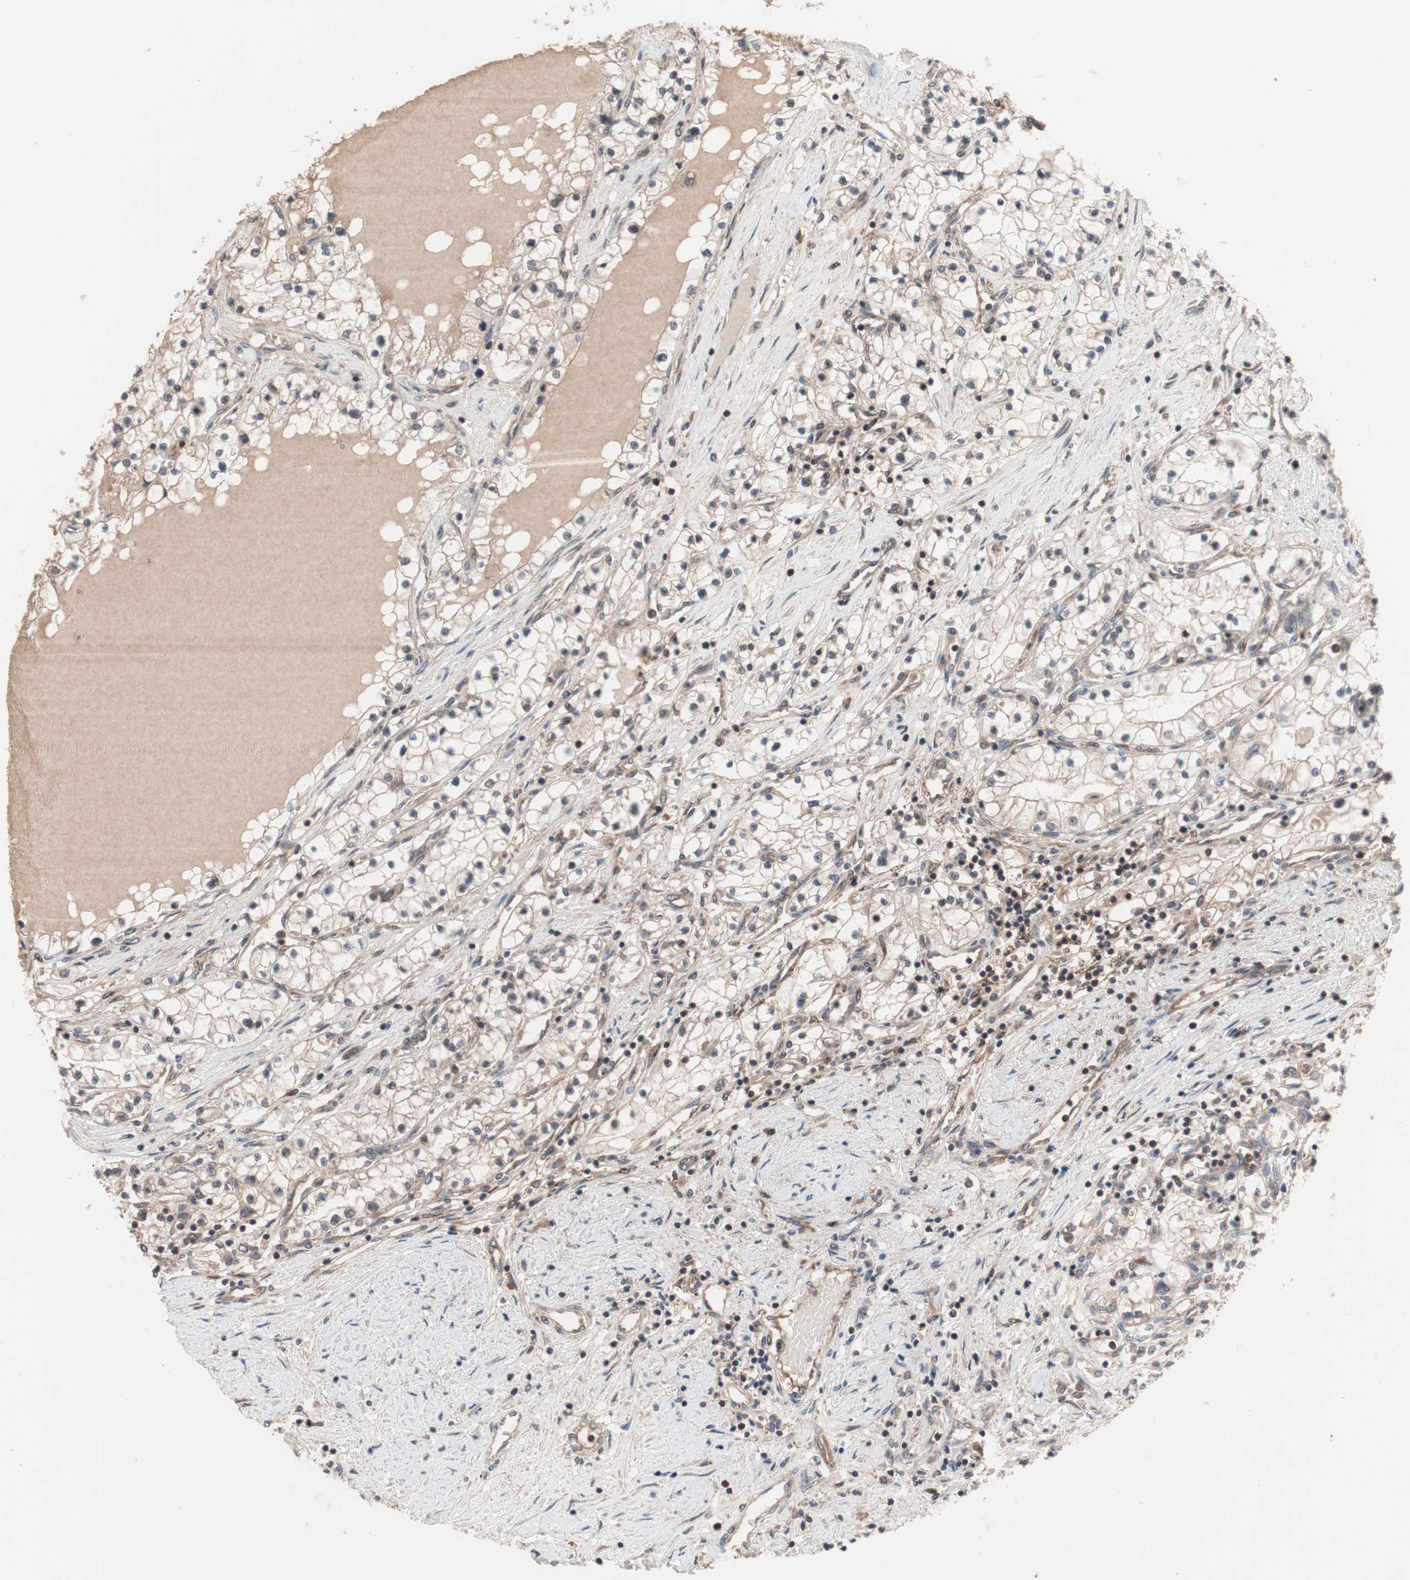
{"staining": {"intensity": "weak", "quantity": "<25%", "location": "cytoplasmic/membranous,nuclear"}, "tissue": "renal cancer", "cell_type": "Tumor cells", "image_type": "cancer", "snomed": [{"axis": "morphology", "description": "Adenocarcinoma, NOS"}, {"axis": "topography", "description": "Kidney"}], "caption": "This image is of renal cancer (adenocarcinoma) stained with IHC to label a protein in brown with the nuclei are counter-stained blue. There is no expression in tumor cells.", "gene": "IRS1", "patient": {"sex": "male", "age": 68}}